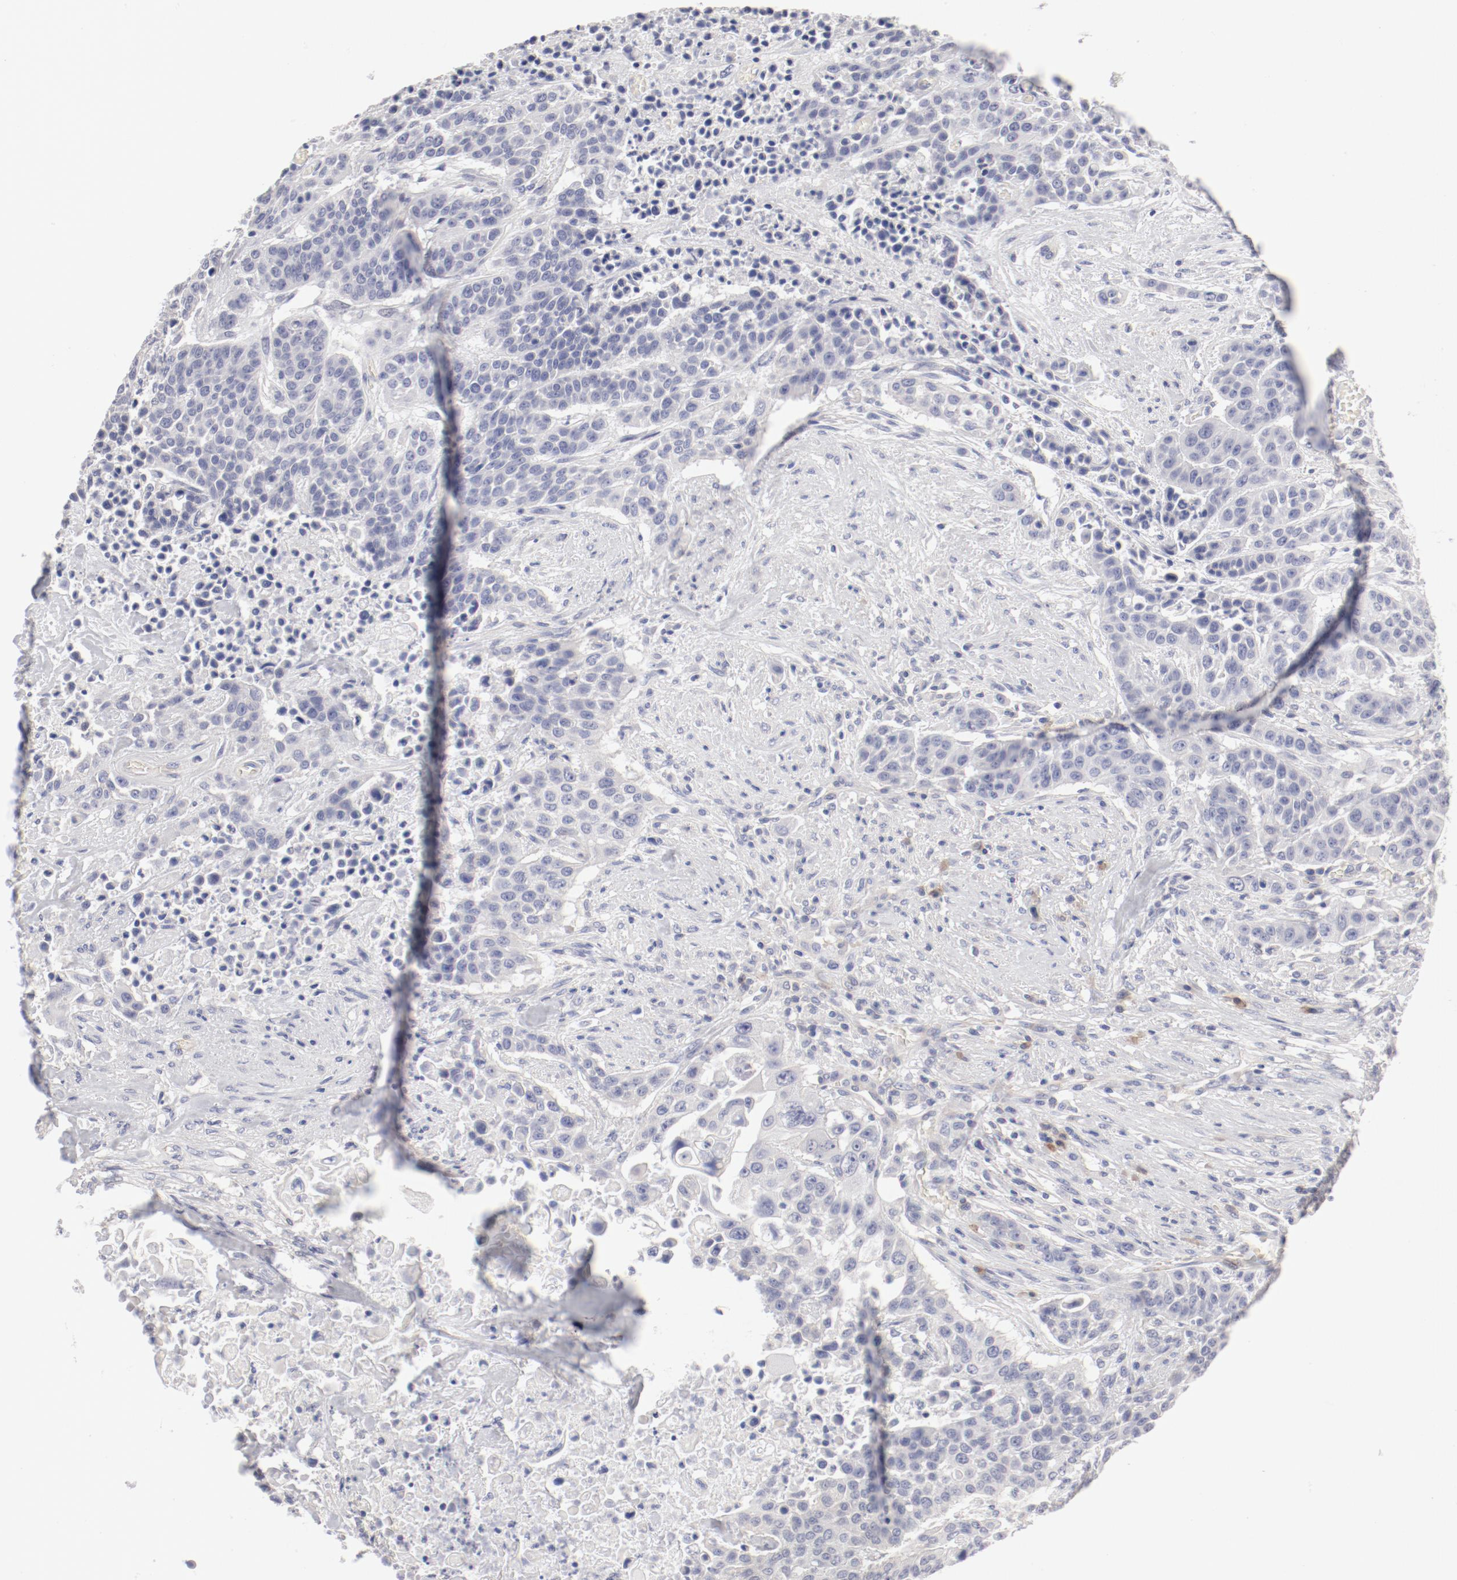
{"staining": {"intensity": "negative", "quantity": "none", "location": "none"}, "tissue": "urothelial cancer", "cell_type": "Tumor cells", "image_type": "cancer", "snomed": [{"axis": "morphology", "description": "Urothelial carcinoma, High grade"}, {"axis": "topography", "description": "Urinary bladder"}], "caption": "An immunohistochemistry photomicrograph of urothelial carcinoma (high-grade) is shown. There is no staining in tumor cells of urothelial carcinoma (high-grade).", "gene": "LAX1", "patient": {"sex": "male", "age": 74}}